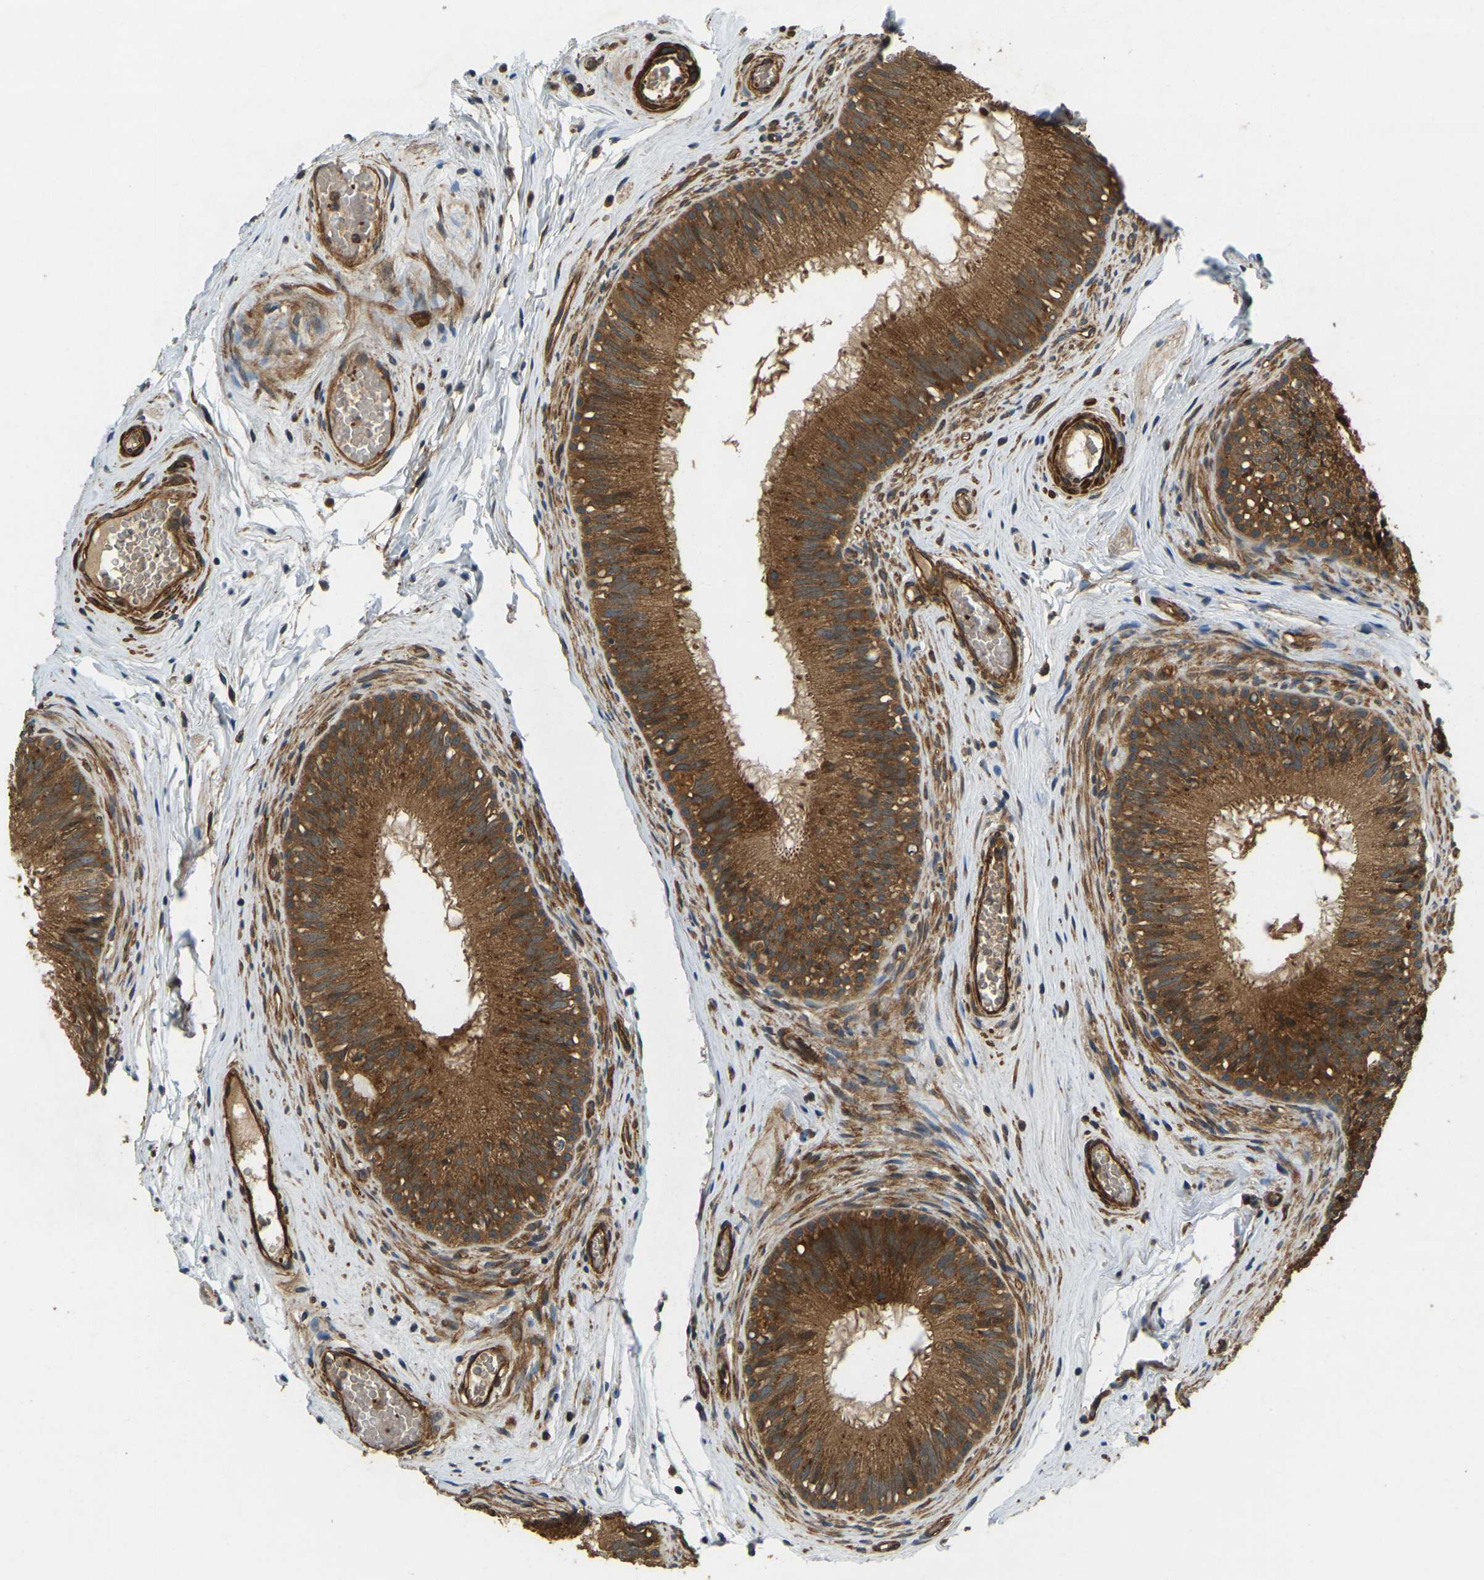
{"staining": {"intensity": "strong", "quantity": ">75%", "location": "cytoplasmic/membranous"}, "tissue": "epididymis", "cell_type": "Glandular cells", "image_type": "normal", "snomed": [{"axis": "morphology", "description": "Normal tissue, NOS"}, {"axis": "topography", "description": "Testis"}, {"axis": "topography", "description": "Epididymis"}], "caption": "Epididymis was stained to show a protein in brown. There is high levels of strong cytoplasmic/membranous staining in about >75% of glandular cells.", "gene": "ERGIC1", "patient": {"sex": "male", "age": 36}}